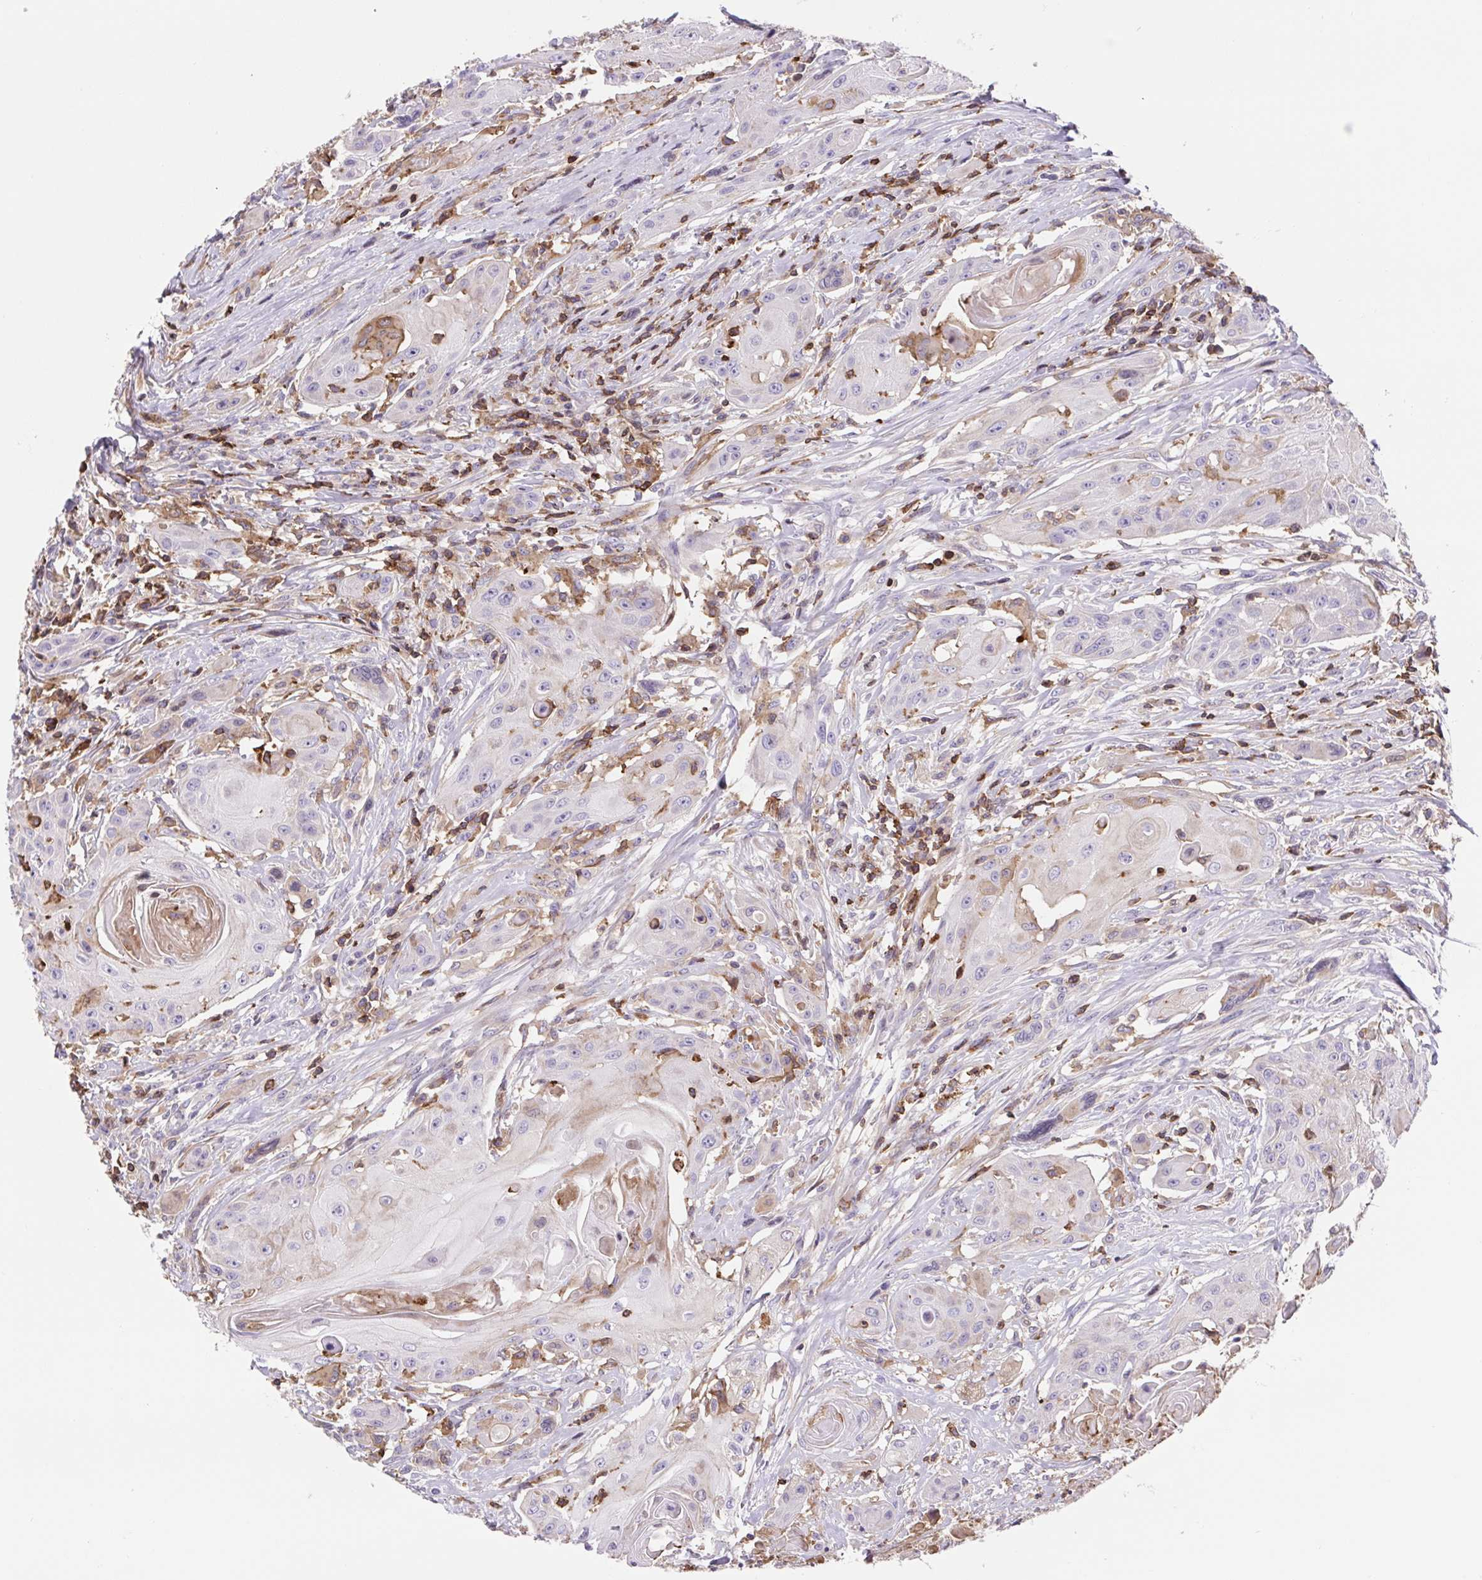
{"staining": {"intensity": "negative", "quantity": "none", "location": "none"}, "tissue": "head and neck cancer", "cell_type": "Tumor cells", "image_type": "cancer", "snomed": [{"axis": "morphology", "description": "Squamous cell carcinoma, NOS"}, {"axis": "topography", "description": "Oral tissue"}, {"axis": "topography", "description": "Head-Neck"}, {"axis": "topography", "description": "Neck, NOS"}], "caption": "This is a photomicrograph of IHC staining of head and neck cancer (squamous cell carcinoma), which shows no positivity in tumor cells. The staining was performed using DAB to visualize the protein expression in brown, while the nuclei were stained in blue with hematoxylin (Magnification: 20x).", "gene": "TPRG1", "patient": {"sex": "female", "age": 55}}